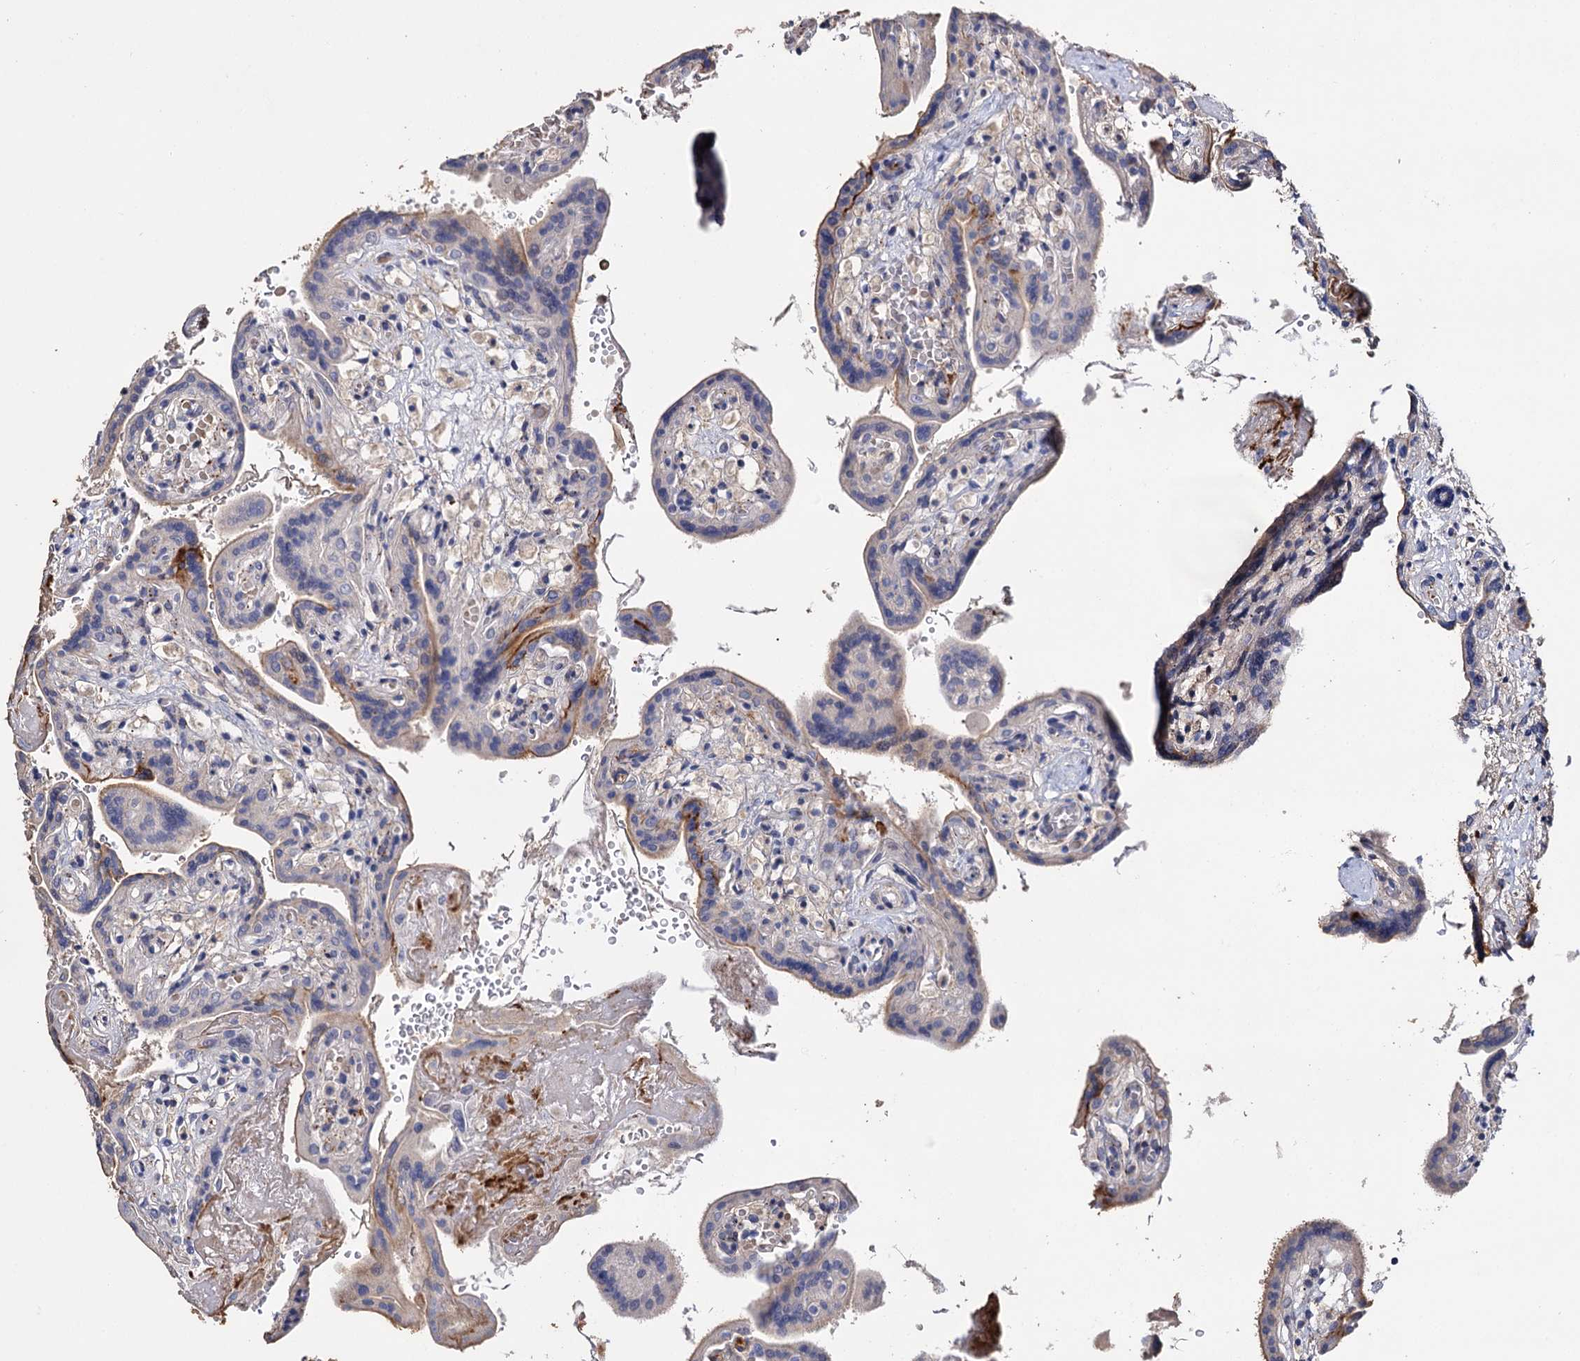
{"staining": {"intensity": "negative", "quantity": "none", "location": "none"}, "tissue": "placenta", "cell_type": "Decidual cells", "image_type": "normal", "snomed": [{"axis": "morphology", "description": "Normal tissue, NOS"}, {"axis": "topography", "description": "Placenta"}], "caption": "This is an IHC micrograph of benign placenta. There is no staining in decidual cells.", "gene": "DNAH6", "patient": {"sex": "female", "age": 37}}